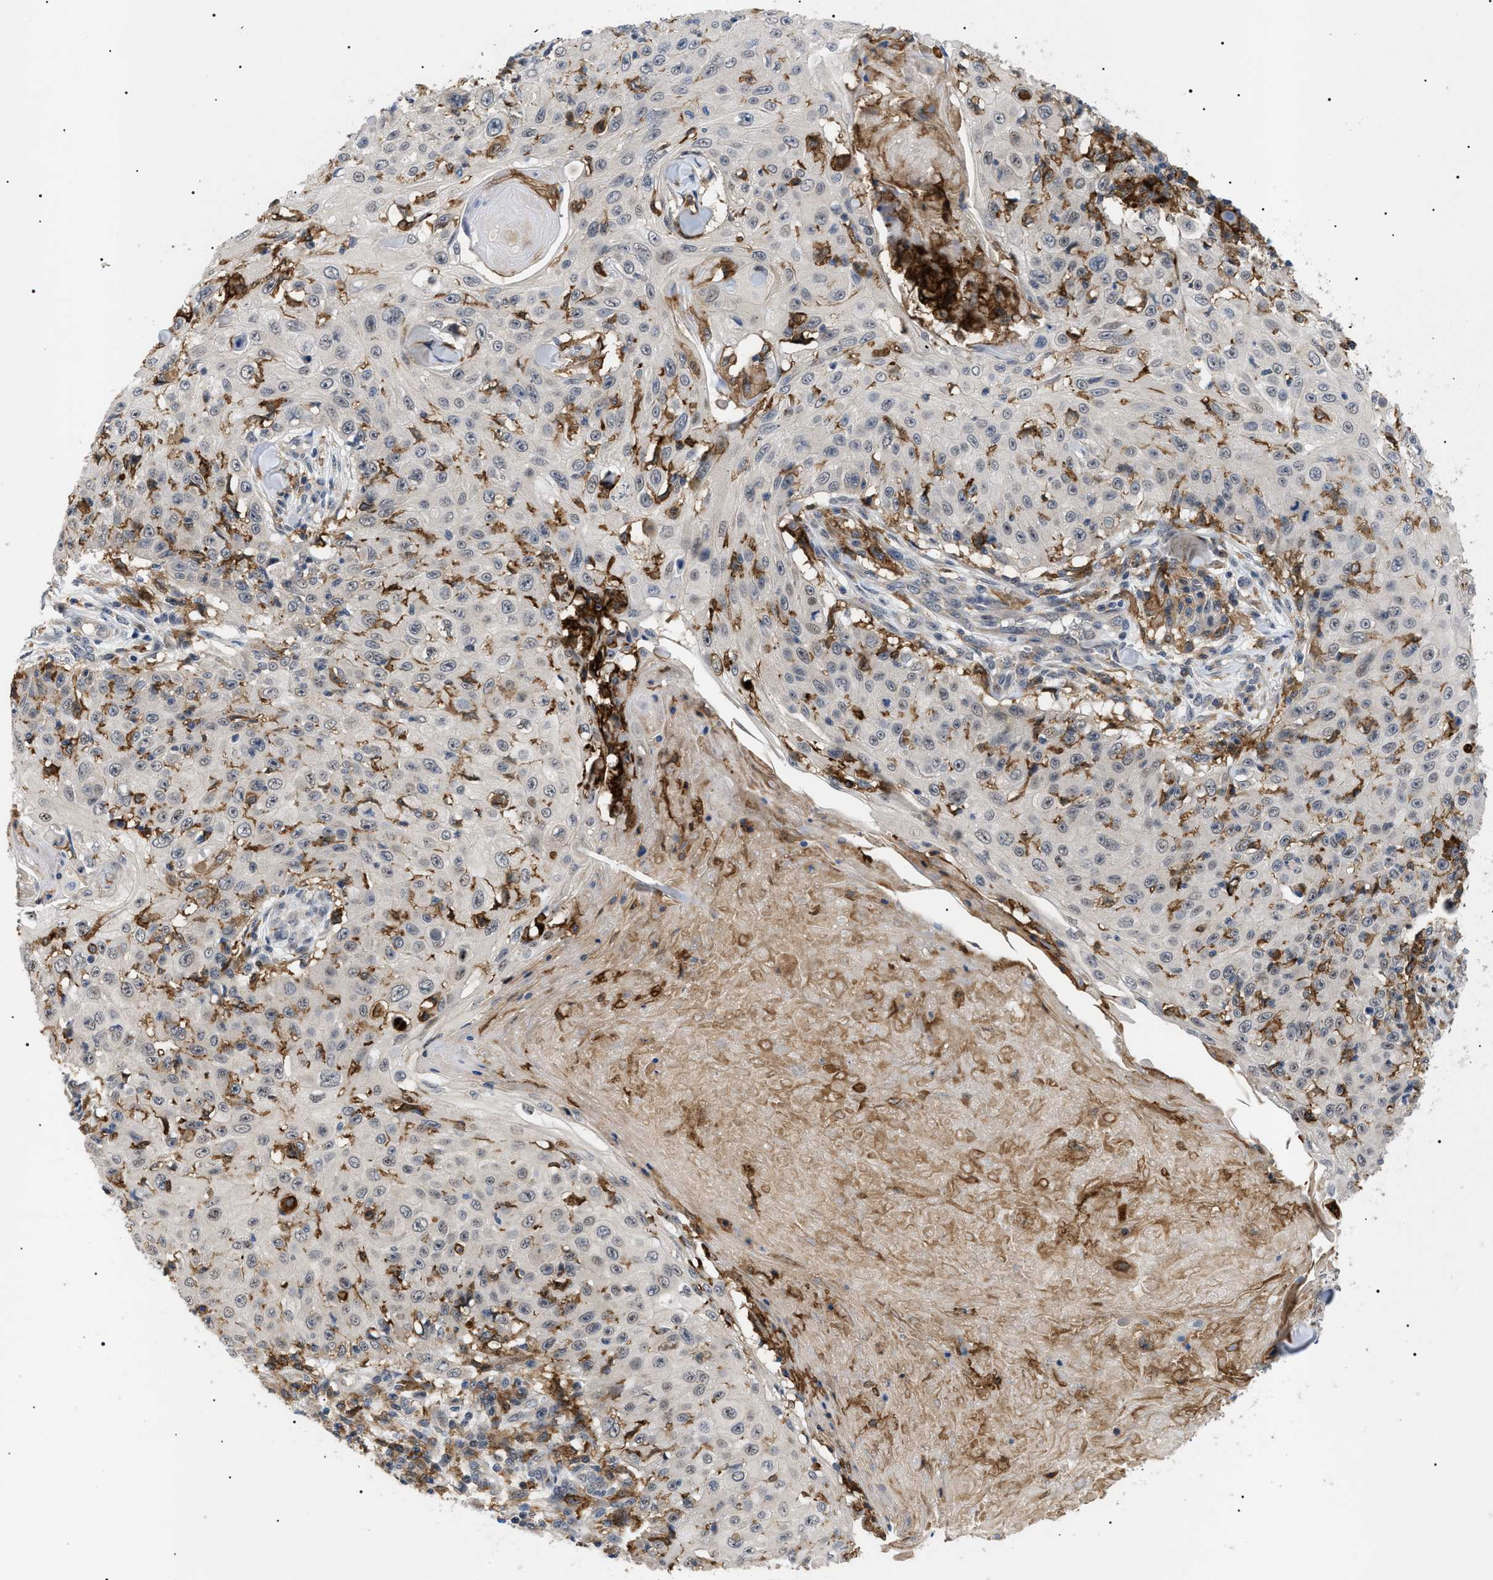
{"staining": {"intensity": "weak", "quantity": "25%-75%", "location": "cytoplasmic/membranous"}, "tissue": "skin cancer", "cell_type": "Tumor cells", "image_type": "cancer", "snomed": [{"axis": "morphology", "description": "Squamous cell carcinoma, NOS"}, {"axis": "topography", "description": "Skin"}], "caption": "About 25%-75% of tumor cells in human skin cancer (squamous cell carcinoma) show weak cytoplasmic/membranous protein staining as visualized by brown immunohistochemical staining.", "gene": "CD300A", "patient": {"sex": "male", "age": 86}}